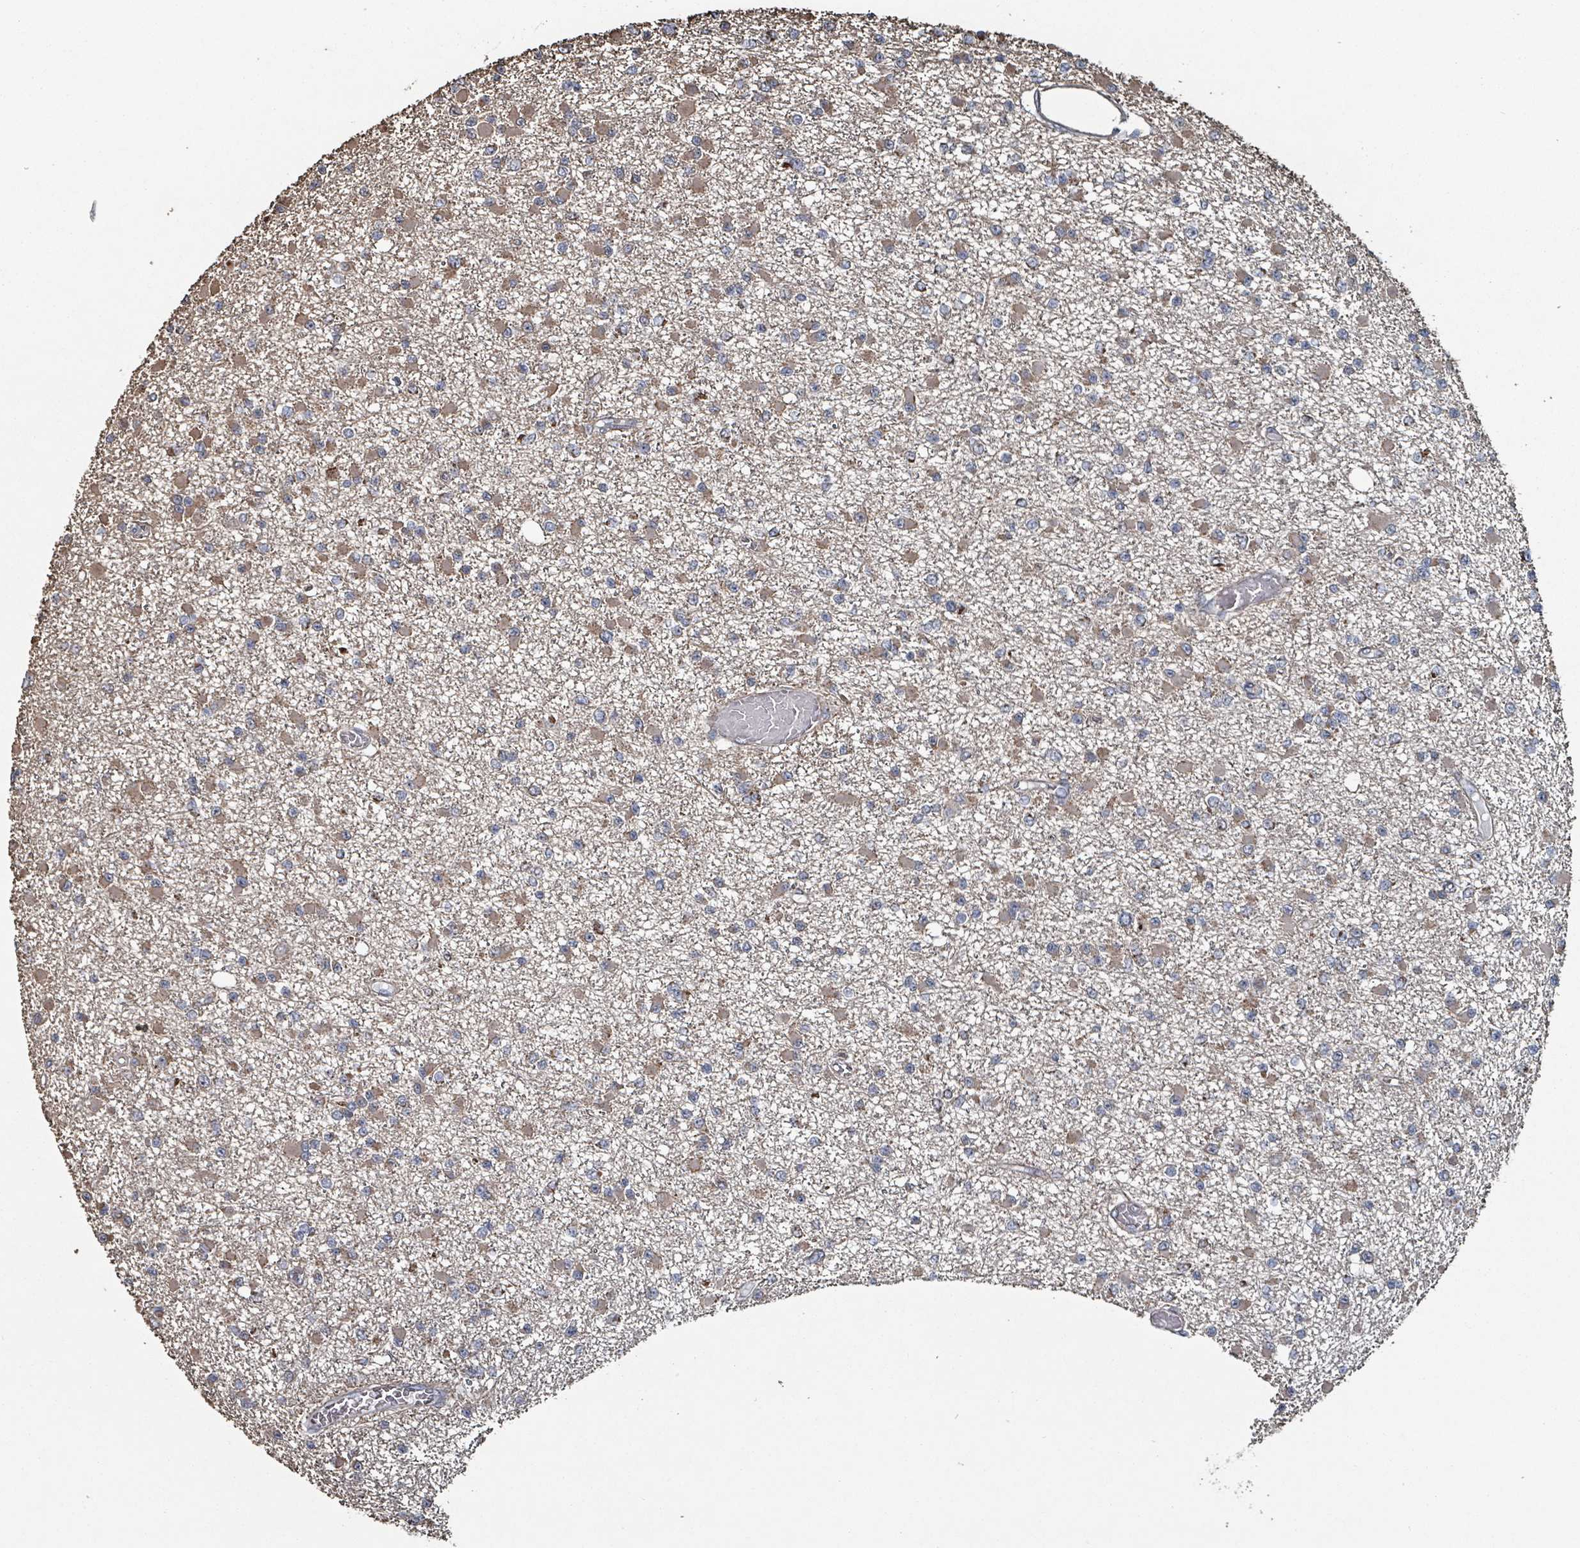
{"staining": {"intensity": "moderate", "quantity": "25%-75%", "location": "cytoplasmic/membranous"}, "tissue": "glioma", "cell_type": "Tumor cells", "image_type": "cancer", "snomed": [{"axis": "morphology", "description": "Glioma, malignant, Low grade"}, {"axis": "topography", "description": "Brain"}], "caption": "Protein staining of malignant glioma (low-grade) tissue demonstrates moderate cytoplasmic/membranous staining in approximately 25%-75% of tumor cells. The protein of interest is shown in brown color, while the nuclei are stained blue.", "gene": "MRPL4", "patient": {"sex": "female", "age": 22}}